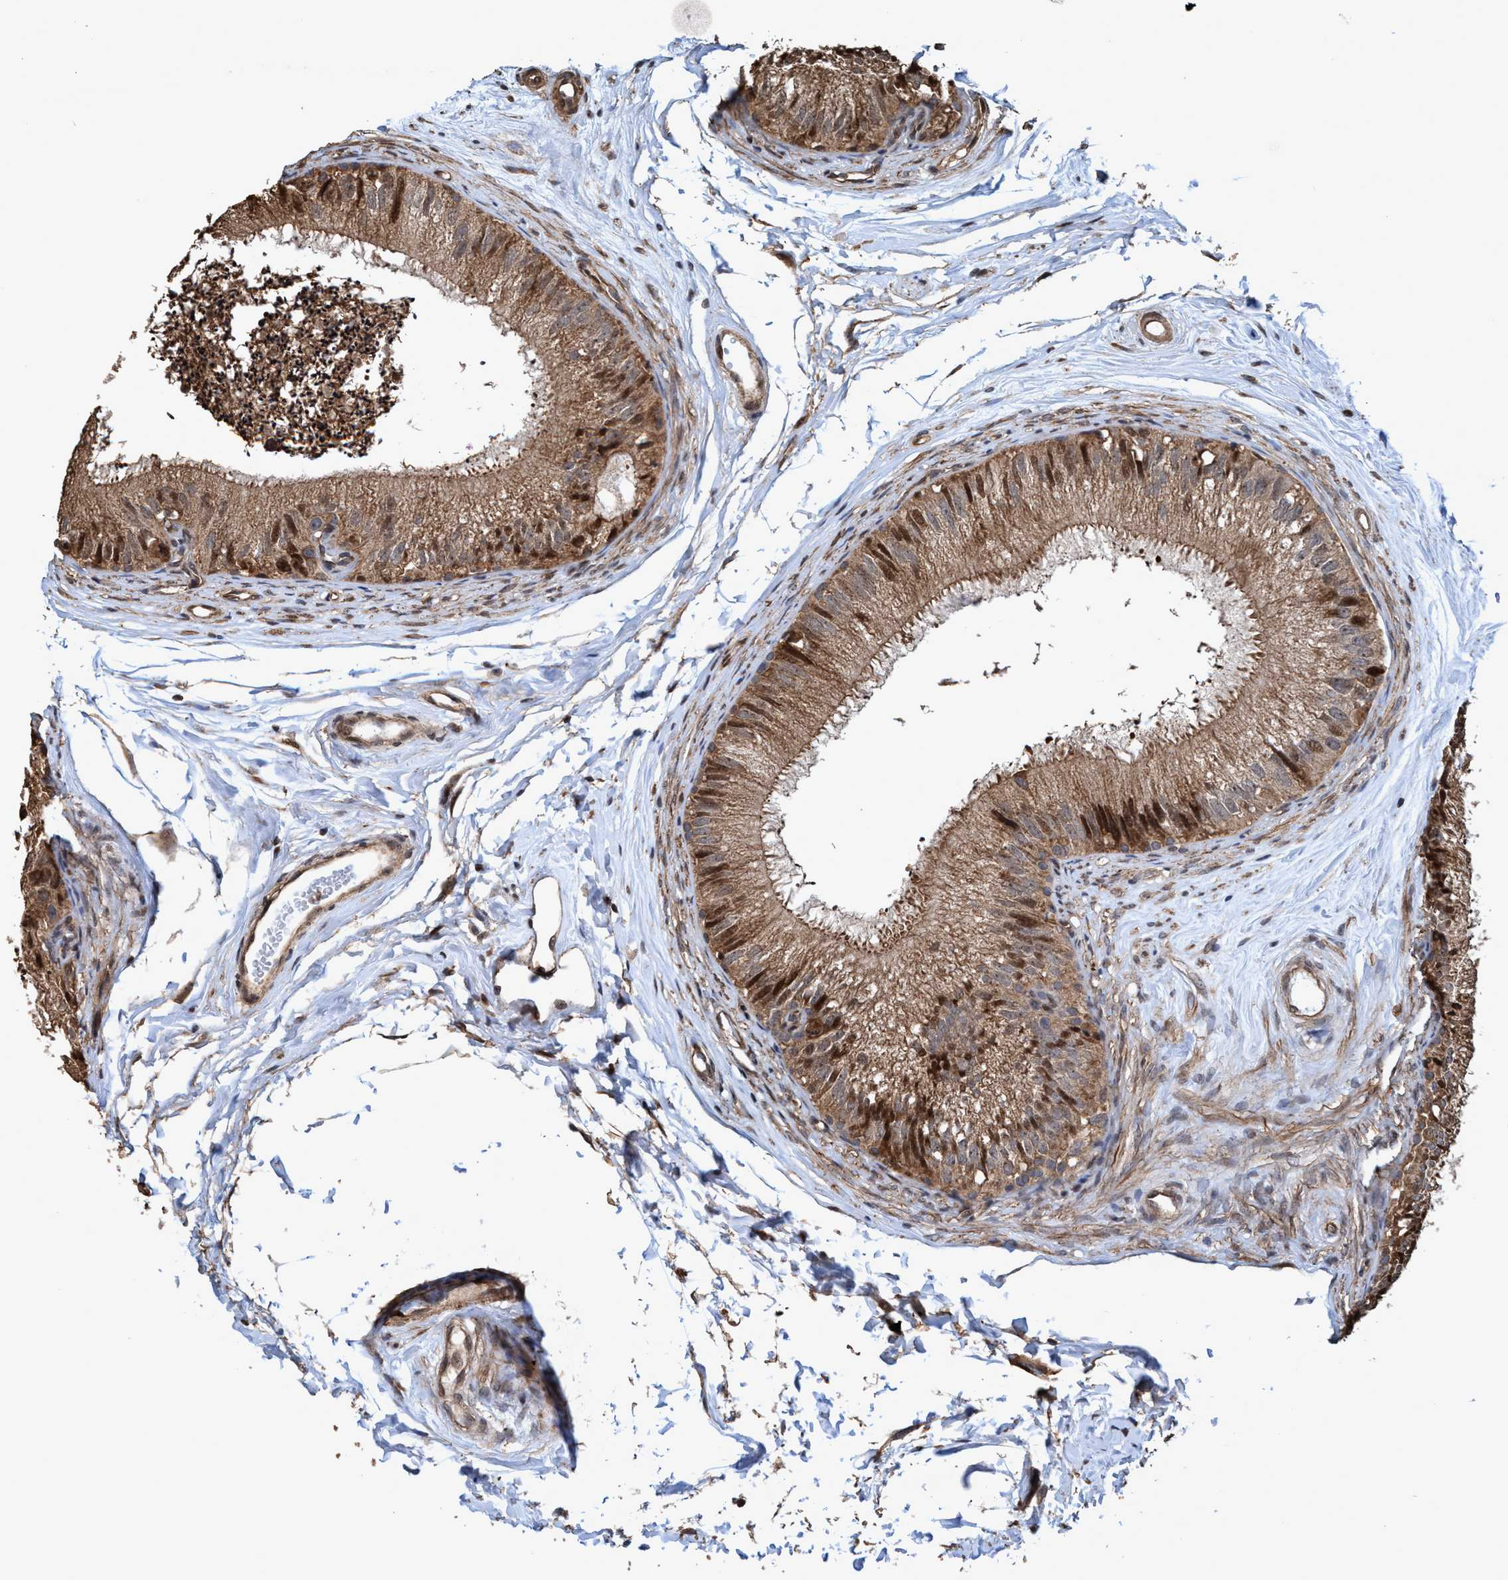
{"staining": {"intensity": "strong", "quantity": ">75%", "location": "cytoplasmic/membranous,nuclear"}, "tissue": "epididymis", "cell_type": "Glandular cells", "image_type": "normal", "snomed": [{"axis": "morphology", "description": "Normal tissue, NOS"}, {"axis": "topography", "description": "Epididymis"}], "caption": "The photomicrograph demonstrates staining of benign epididymis, revealing strong cytoplasmic/membranous,nuclear protein expression (brown color) within glandular cells.", "gene": "TRPC7", "patient": {"sex": "male", "age": 56}}